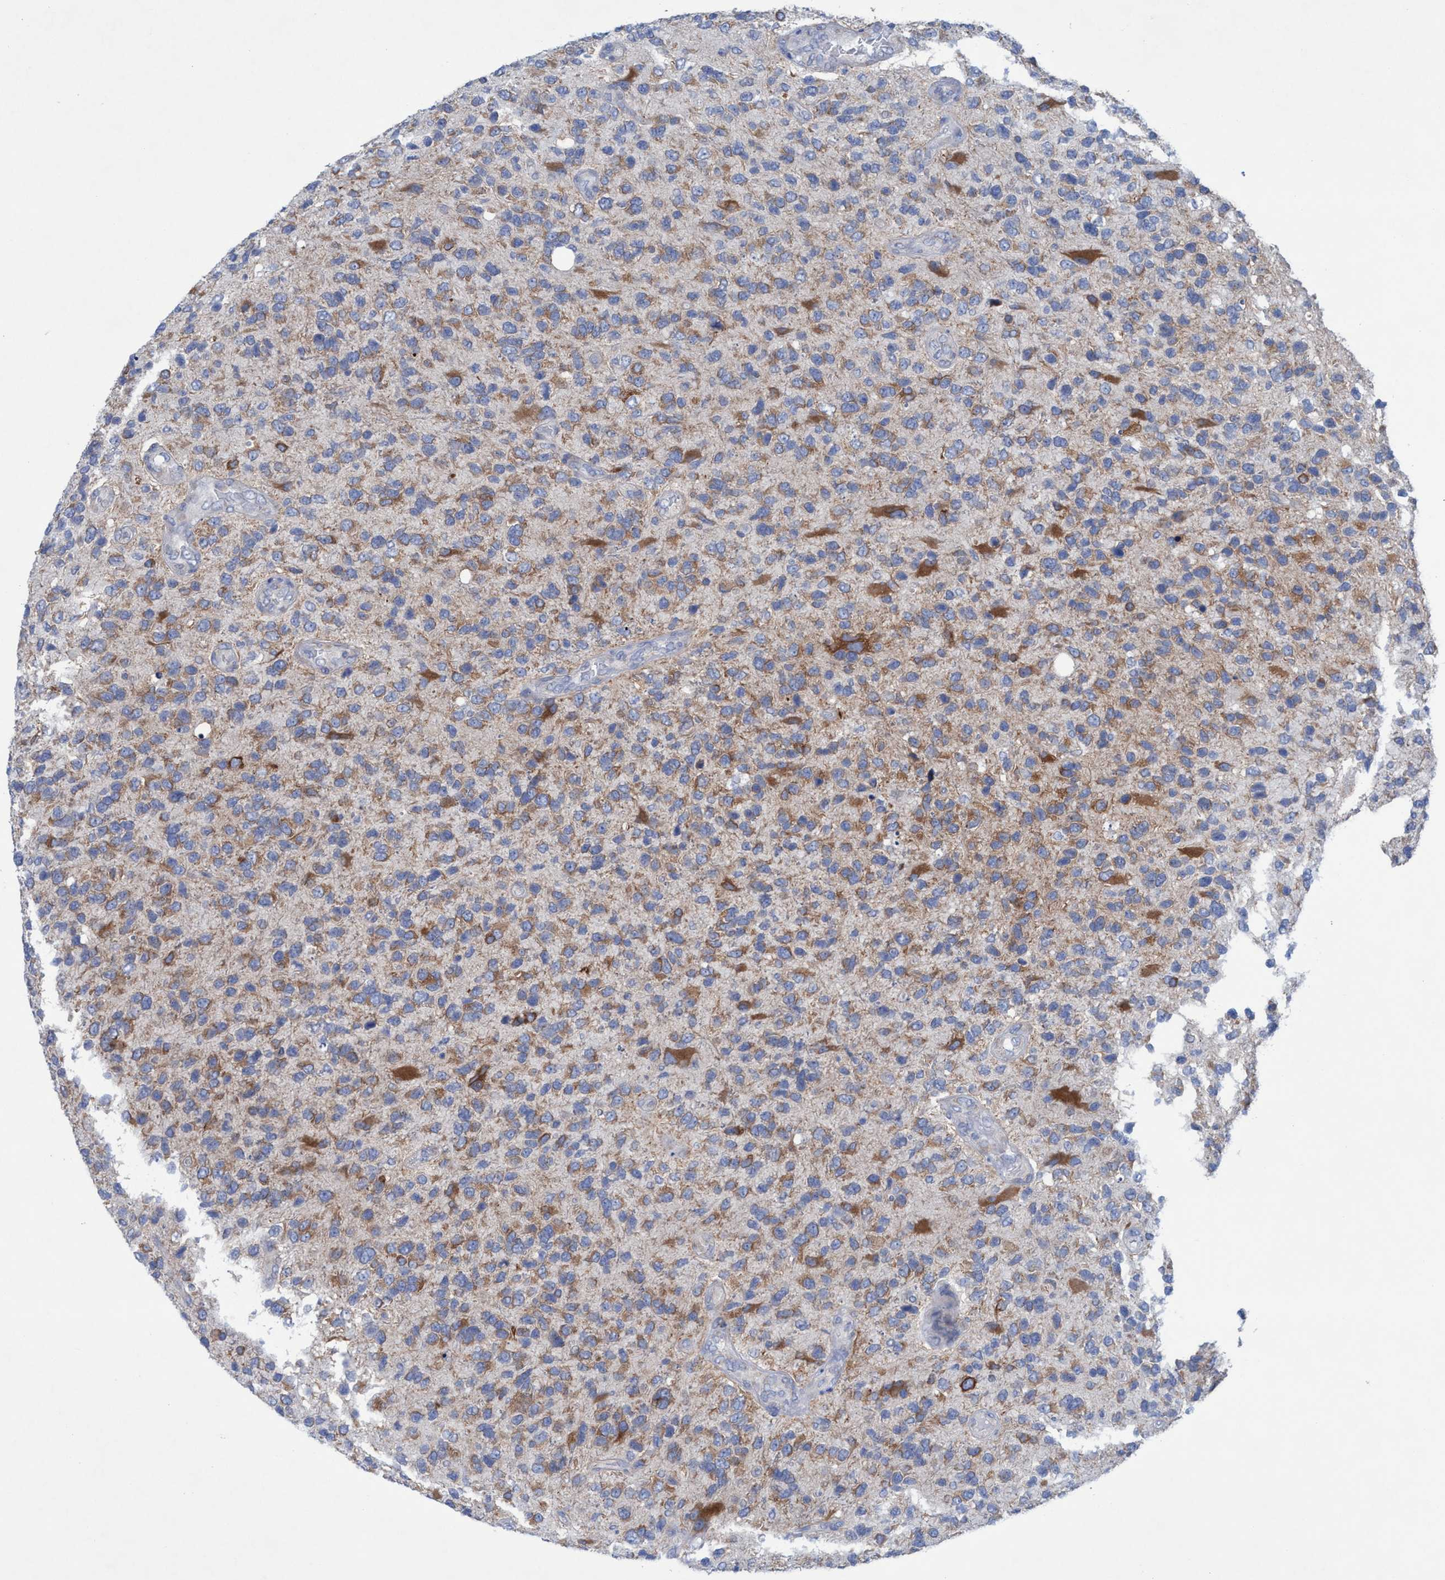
{"staining": {"intensity": "moderate", "quantity": ">75%", "location": "cytoplasmic/membranous"}, "tissue": "glioma", "cell_type": "Tumor cells", "image_type": "cancer", "snomed": [{"axis": "morphology", "description": "Glioma, malignant, High grade"}, {"axis": "topography", "description": "Brain"}], "caption": "High-magnification brightfield microscopy of malignant glioma (high-grade) stained with DAB (3,3'-diaminobenzidine) (brown) and counterstained with hematoxylin (blue). tumor cells exhibit moderate cytoplasmic/membranous expression is appreciated in approximately>75% of cells.", "gene": "RSAD1", "patient": {"sex": "female", "age": 58}}